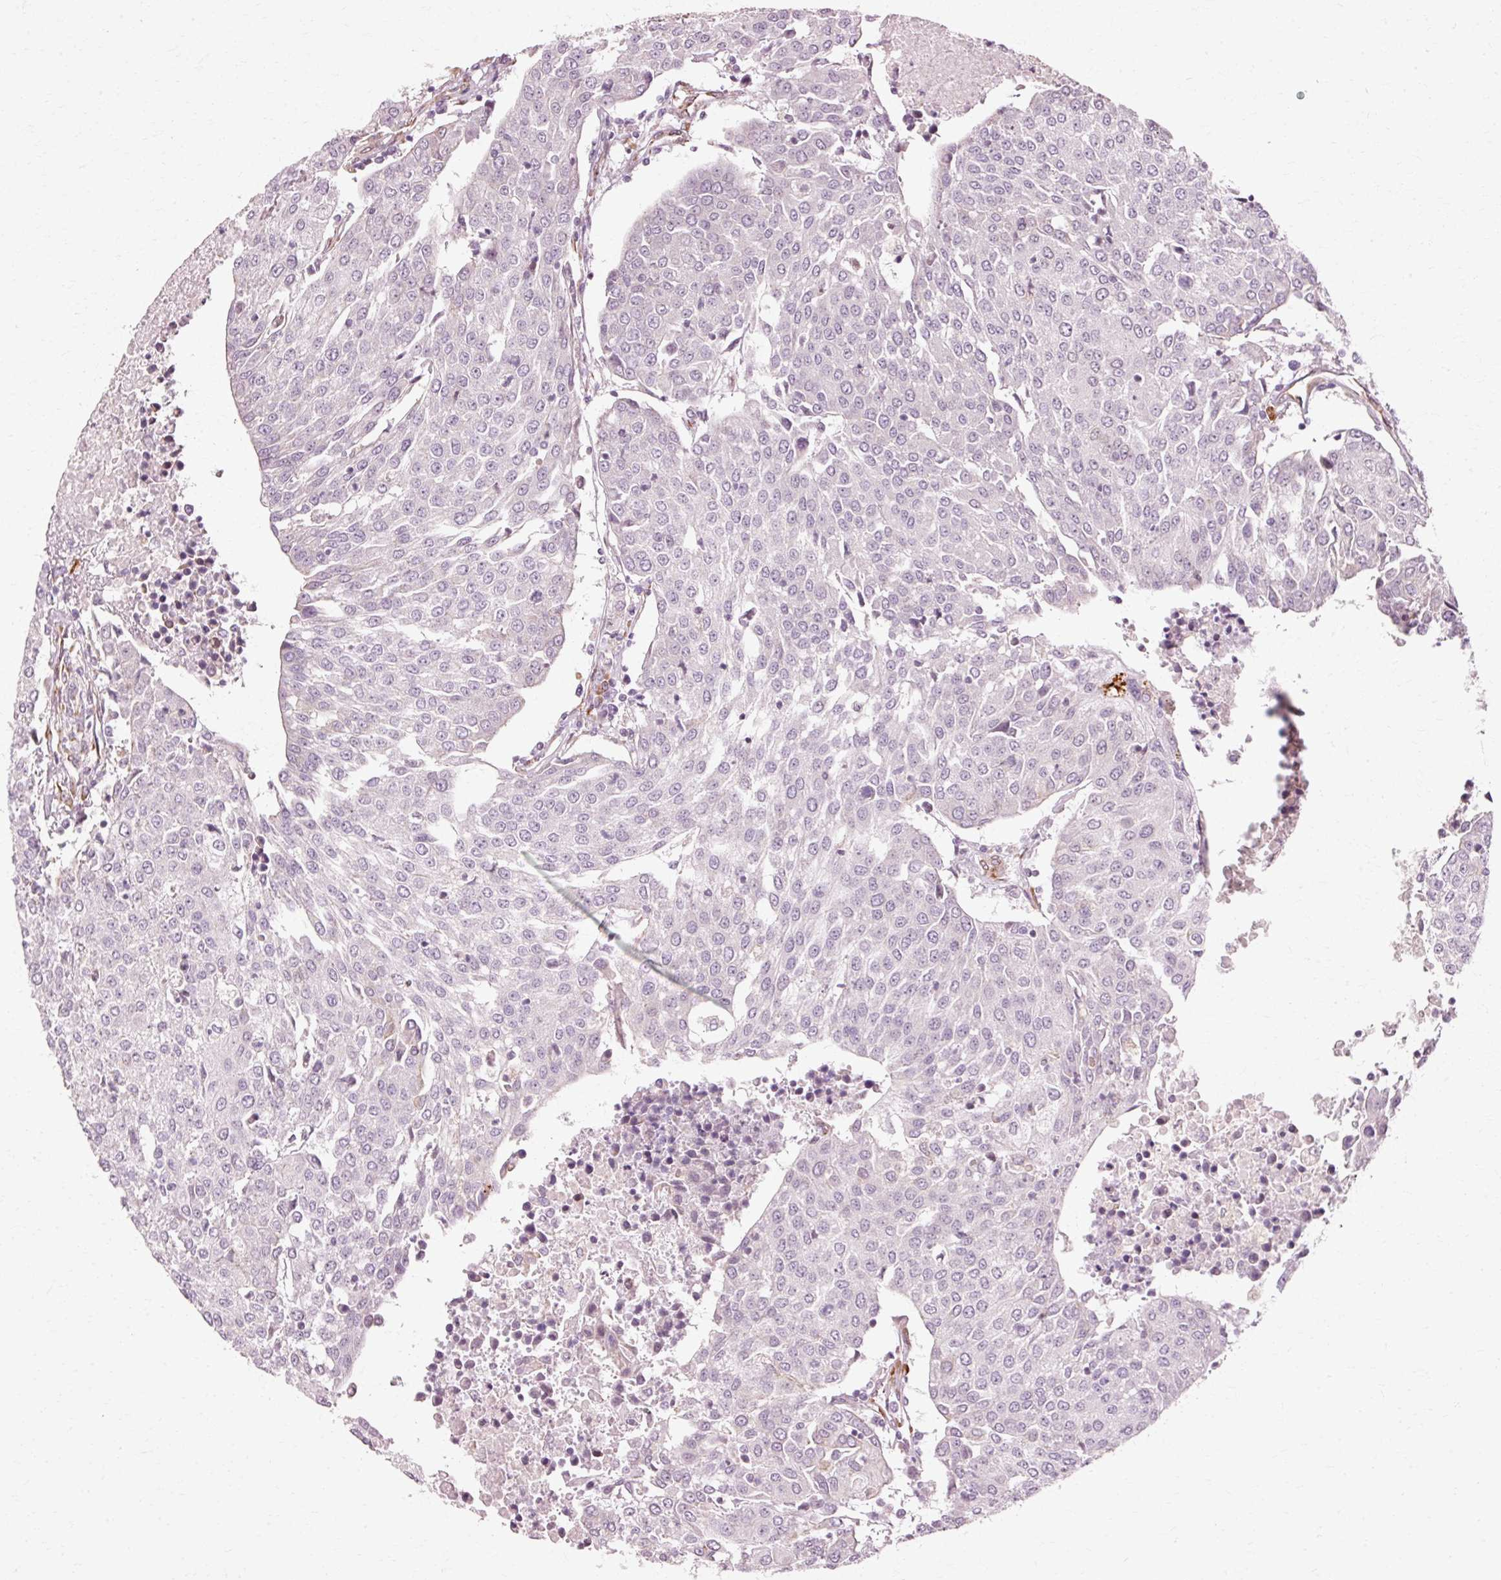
{"staining": {"intensity": "negative", "quantity": "none", "location": "none"}, "tissue": "urothelial cancer", "cell_type": "Tumor cells", "image_type": "cancer", "snomed": [{"axis": "morphology", "description": "Urothelial carcinoma, High grade"}, {"axis": "topography", "description": "Urinary bladder"}], "caption": "Tumor cells are negative for brown protein staining in urothelial carcinoma (high-grade).", "gene": "RGPD5", "patient": {"sex": "female", "age": 85}}